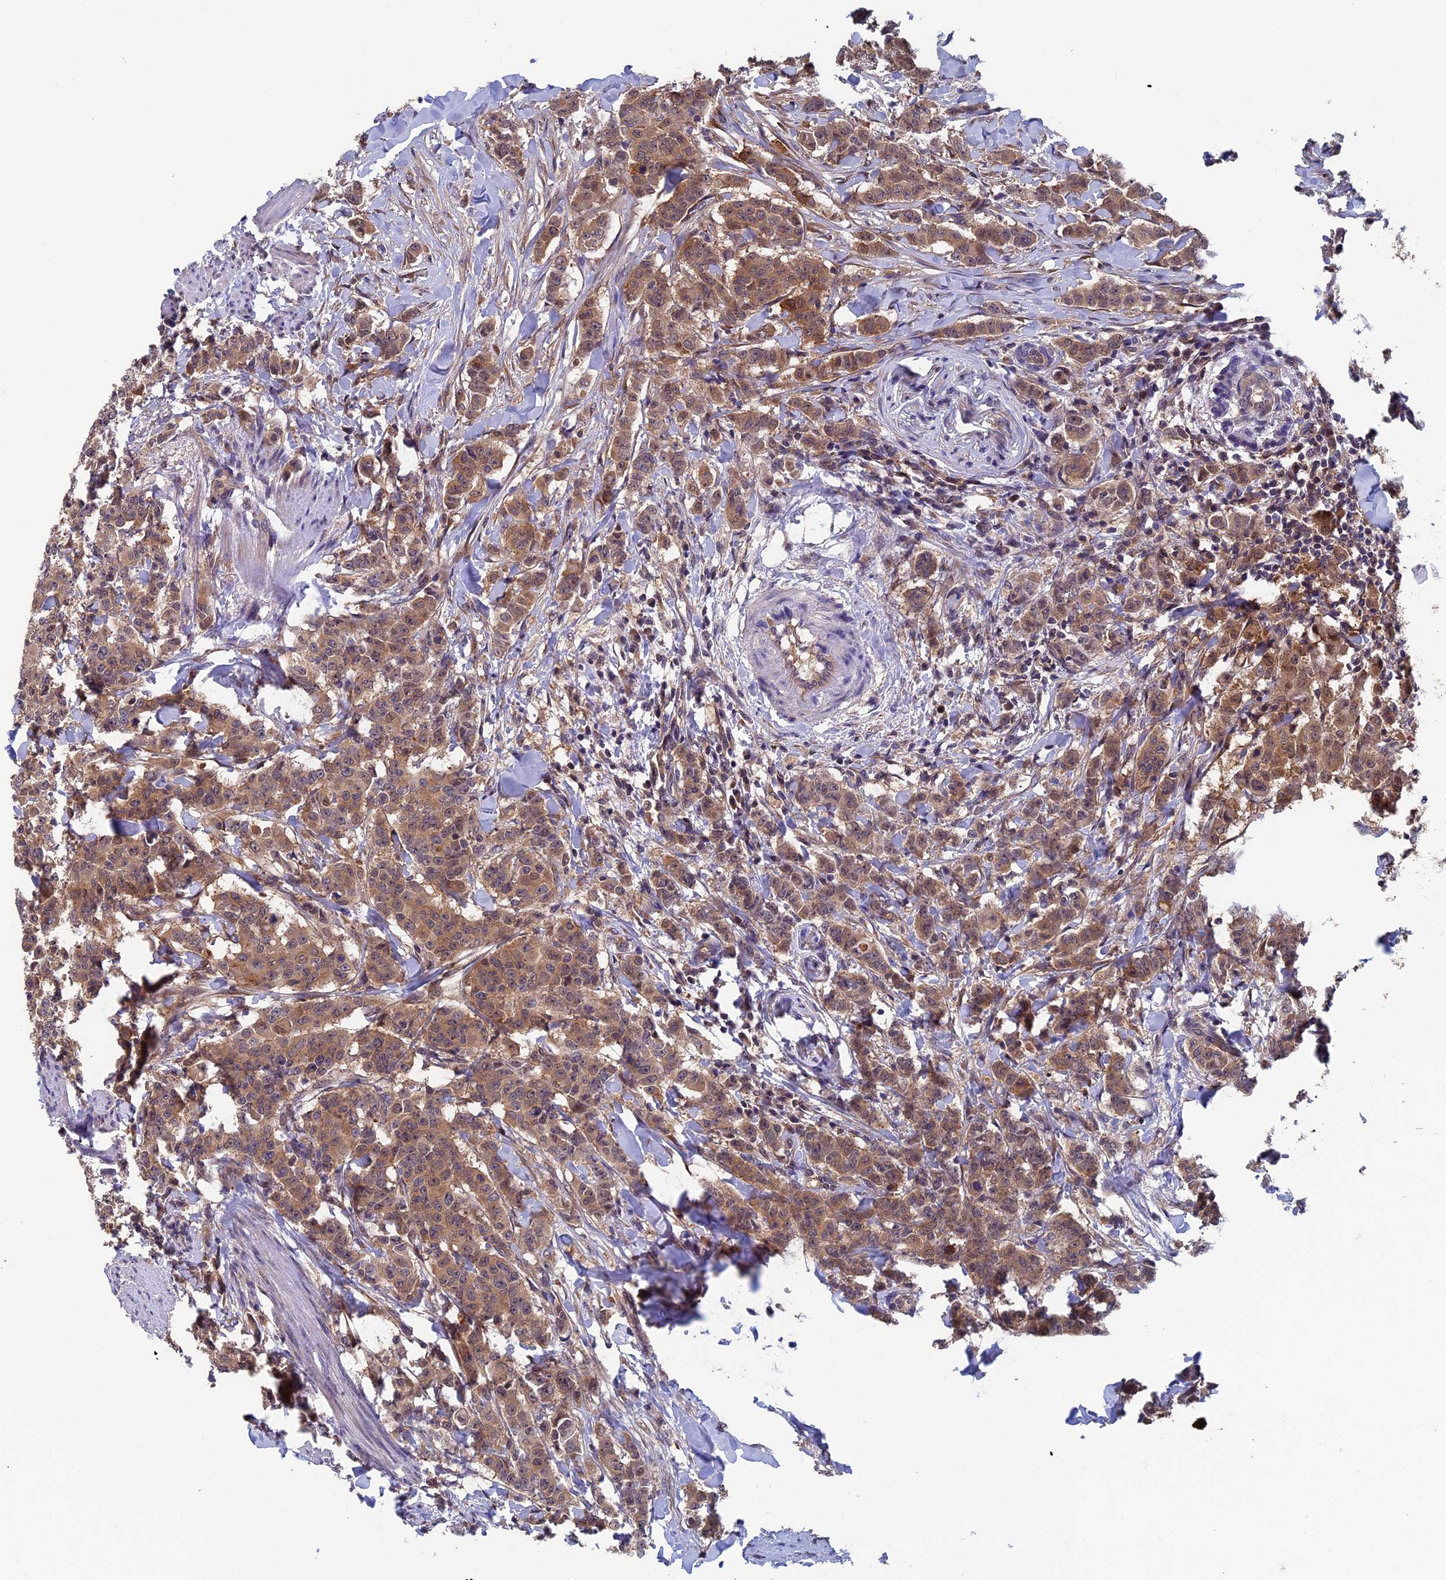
{"staining": {"intensity": "moderate", "quantity": ">75%", "location": "cytoplasmic/membranous"}, "tissue": "breast cancer", "cell_type": "Tumor cells", "image_type": "cancer", "snomed": [{"axis": "morphology", "description": "Duct carcinoma"}, {"axis": "topography", "description": "Breast"}], "caption": "This photomicrograph demonstrates immunohistochemistry staining of breast intraductal carcinoma, with medium moderate cytoplasmic/membranous expression in approximately >75% of tumor cells.", "gene": "LCMT1", "patient": {"sex": "female", "age": 40}}